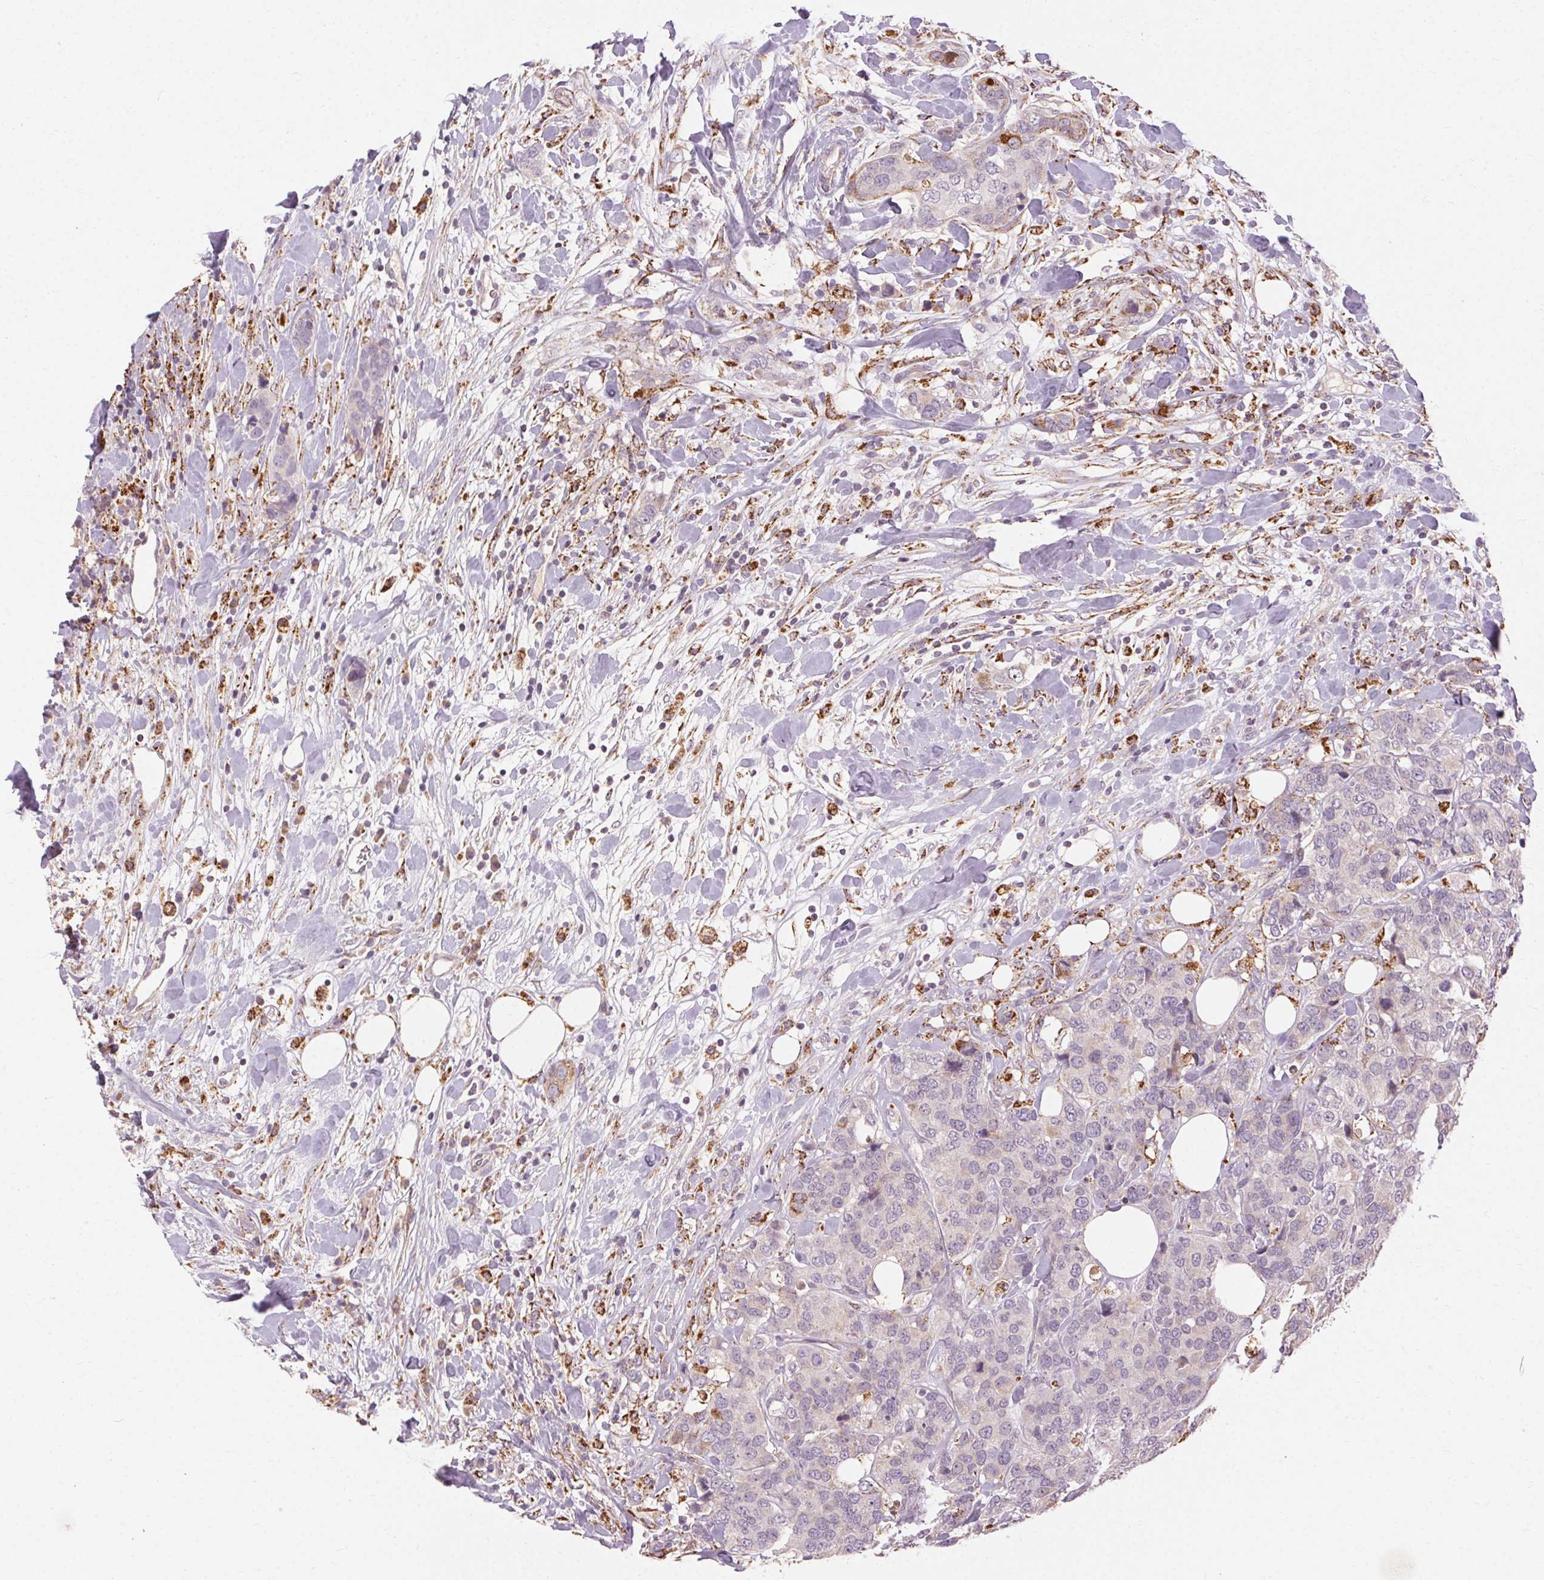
{"staining": {"intensity": "negative", "quantity": "none", "location": "none"}, "tissue": "breast cancer", "cell_type": "Tumor cells", "image_type": "cancer", "snomed": [{"axis": "morphology", "description": "Lobular carcinoma"}, {"axis": "topography", "description": "Breast"}], "caption": "High power microscopy histopathology image of an immunohistochemistry (IHC) photomicrograph of breast cancer, revealing no significant staining in tumor cells.", "gene": "REP15", "patient": {"sex": "female", "age": 59}}